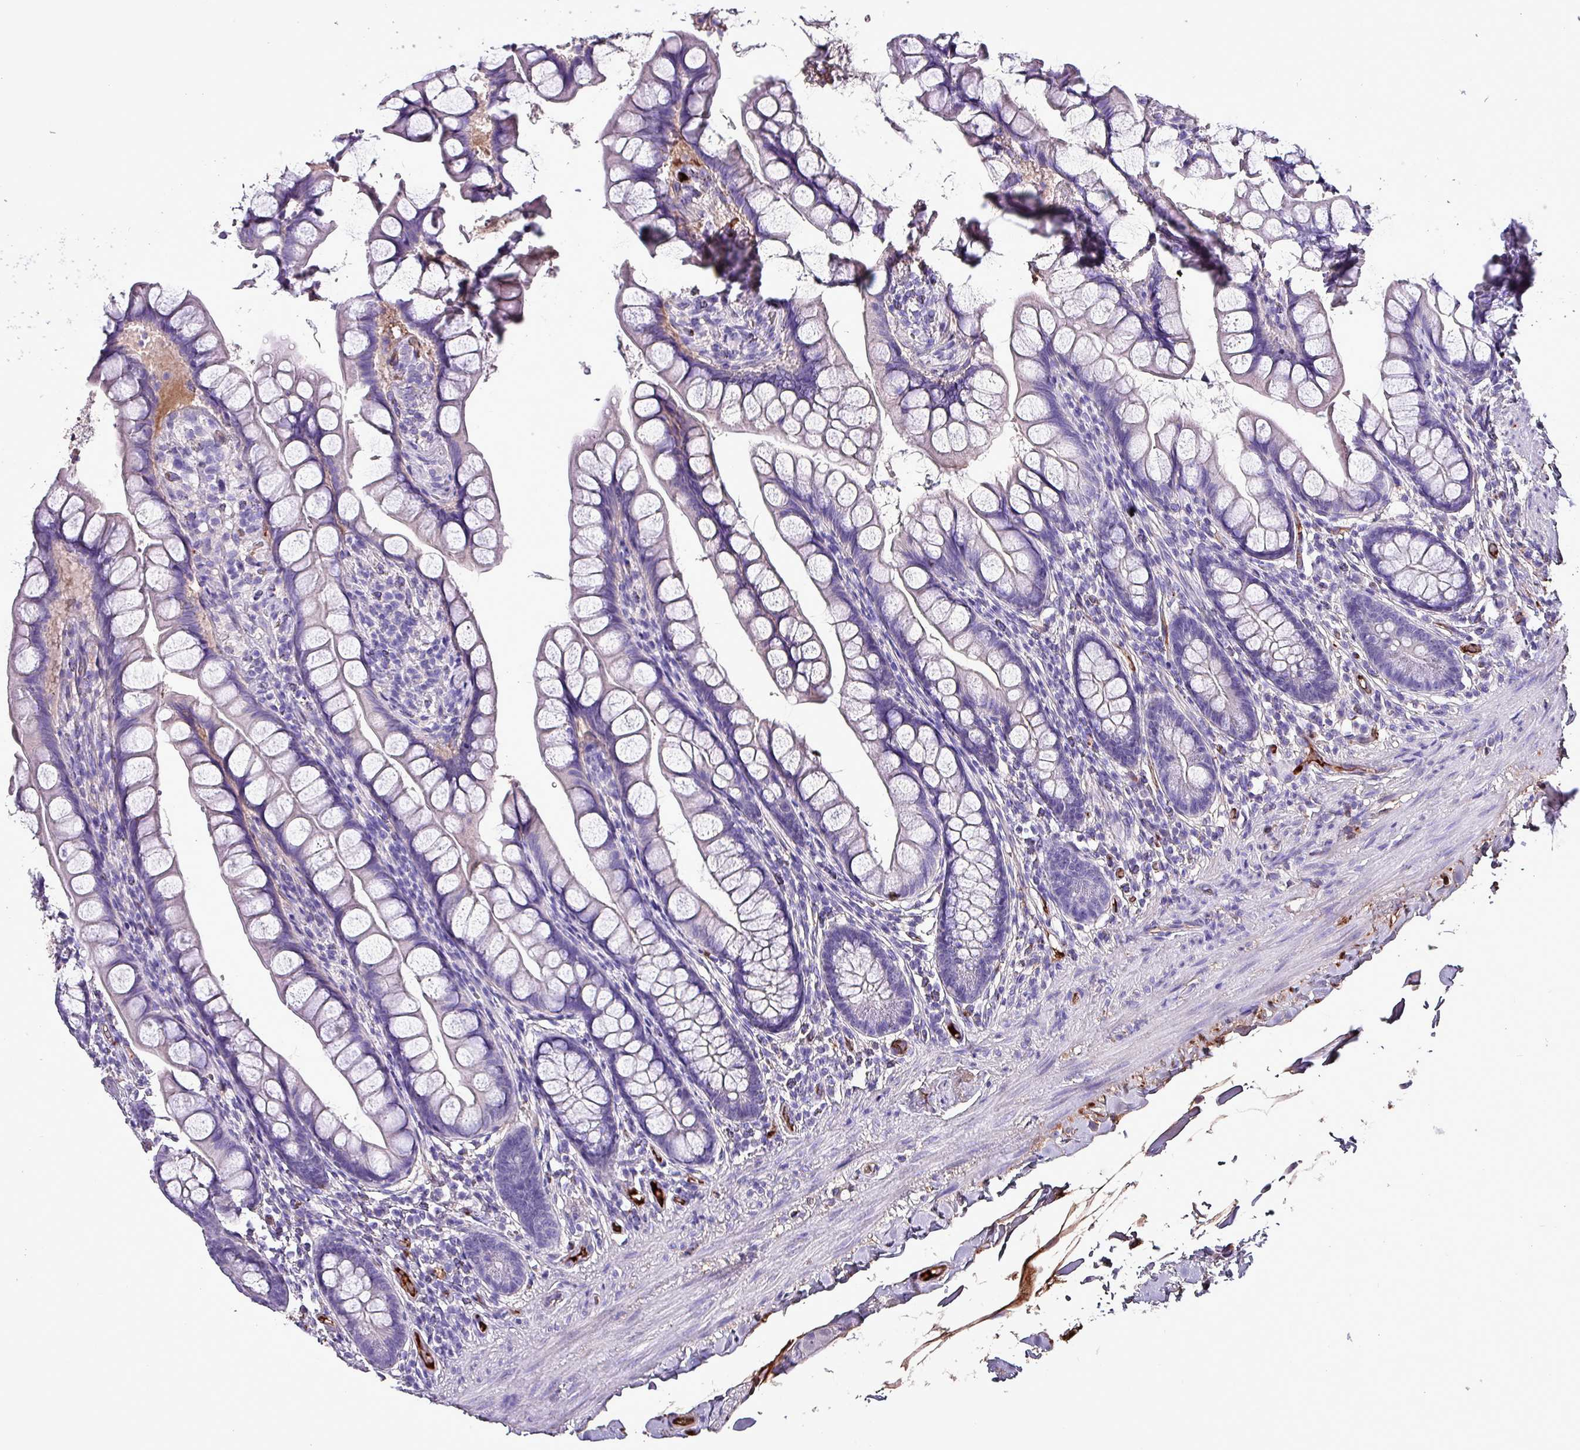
{"staining": {"intensity": "negative", "quantity": "none", "location": "none"}, "tissue": "small intestine", "cell_type": "Glandular cells", "image_type": "normal", "snomed": [{"axis": "morphology", "description": "Normal tissue, NOS"}, {"axis": "topography", "description": "Small intestine"}], "caption": "A high-resolution photomicrograph shows immunohistochemistry (IHC) staining of unremarkable small intestine, which displays no significant expression in glandular cells. Nuclei are stained in blue.", "gene": "HPR", "patient": {"sex": "male", "age": 70}}